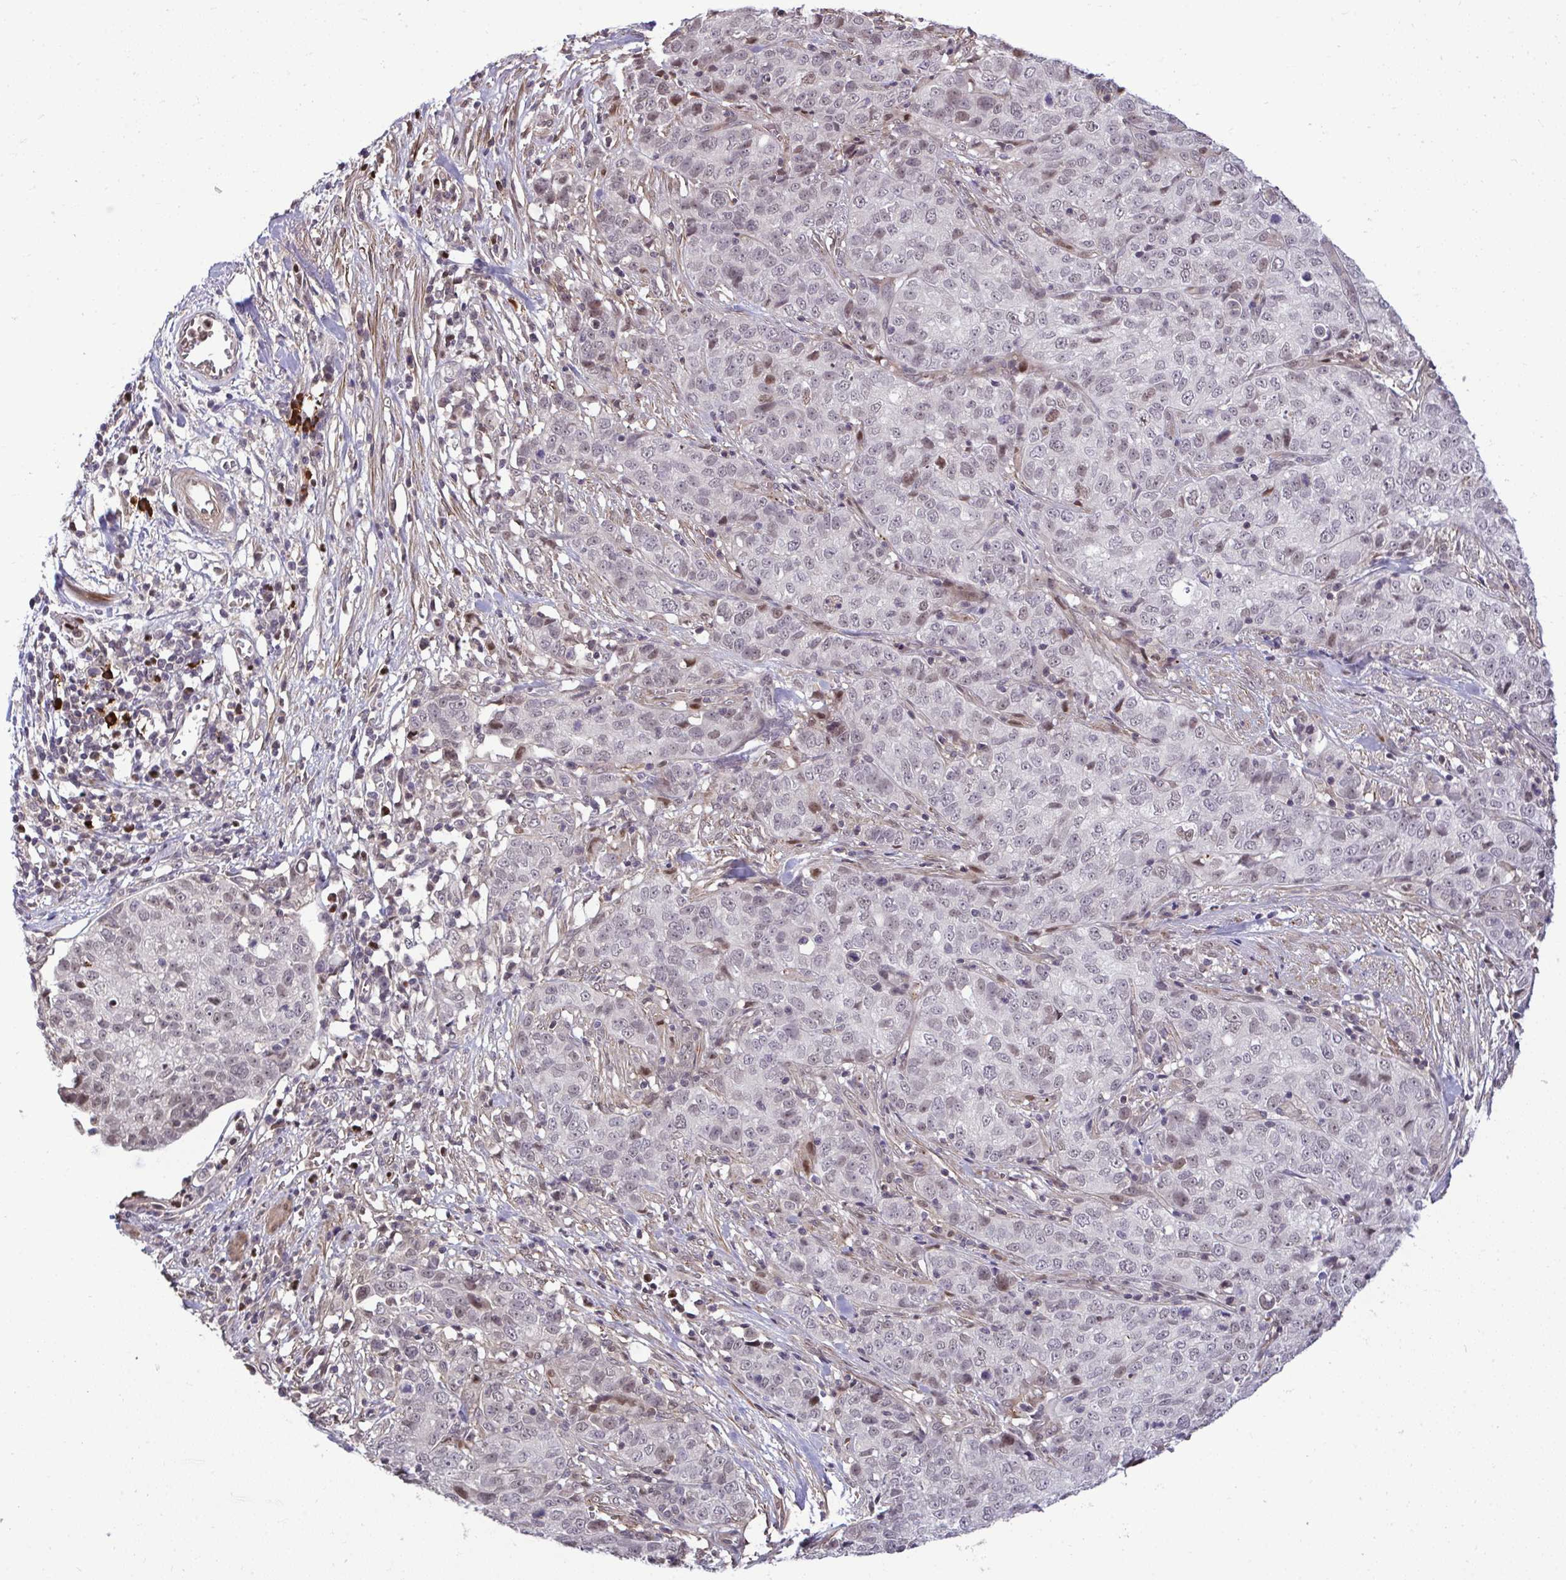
{"staining": {"intensity": "moderate", "quantity": "<25%", "location": "nuclear"}, "tissue": "stomach cancer", "cell_type": "Tumor cells", "image_type": "cancer", "snomed": [{"axis": "morphology", "description": "Adenocarcinoma, NOS"}, {"axis": "topography", "description": "Stomach, upper"}], "caption": "Approximately <25% of tumor cells in stomach adenocarcinoma display moderate nuclear protein expression as visualized by brown immunohistochemical staining.", "gene": "ZSCAN9", "patient": {"sex": "female", "age": 67}}